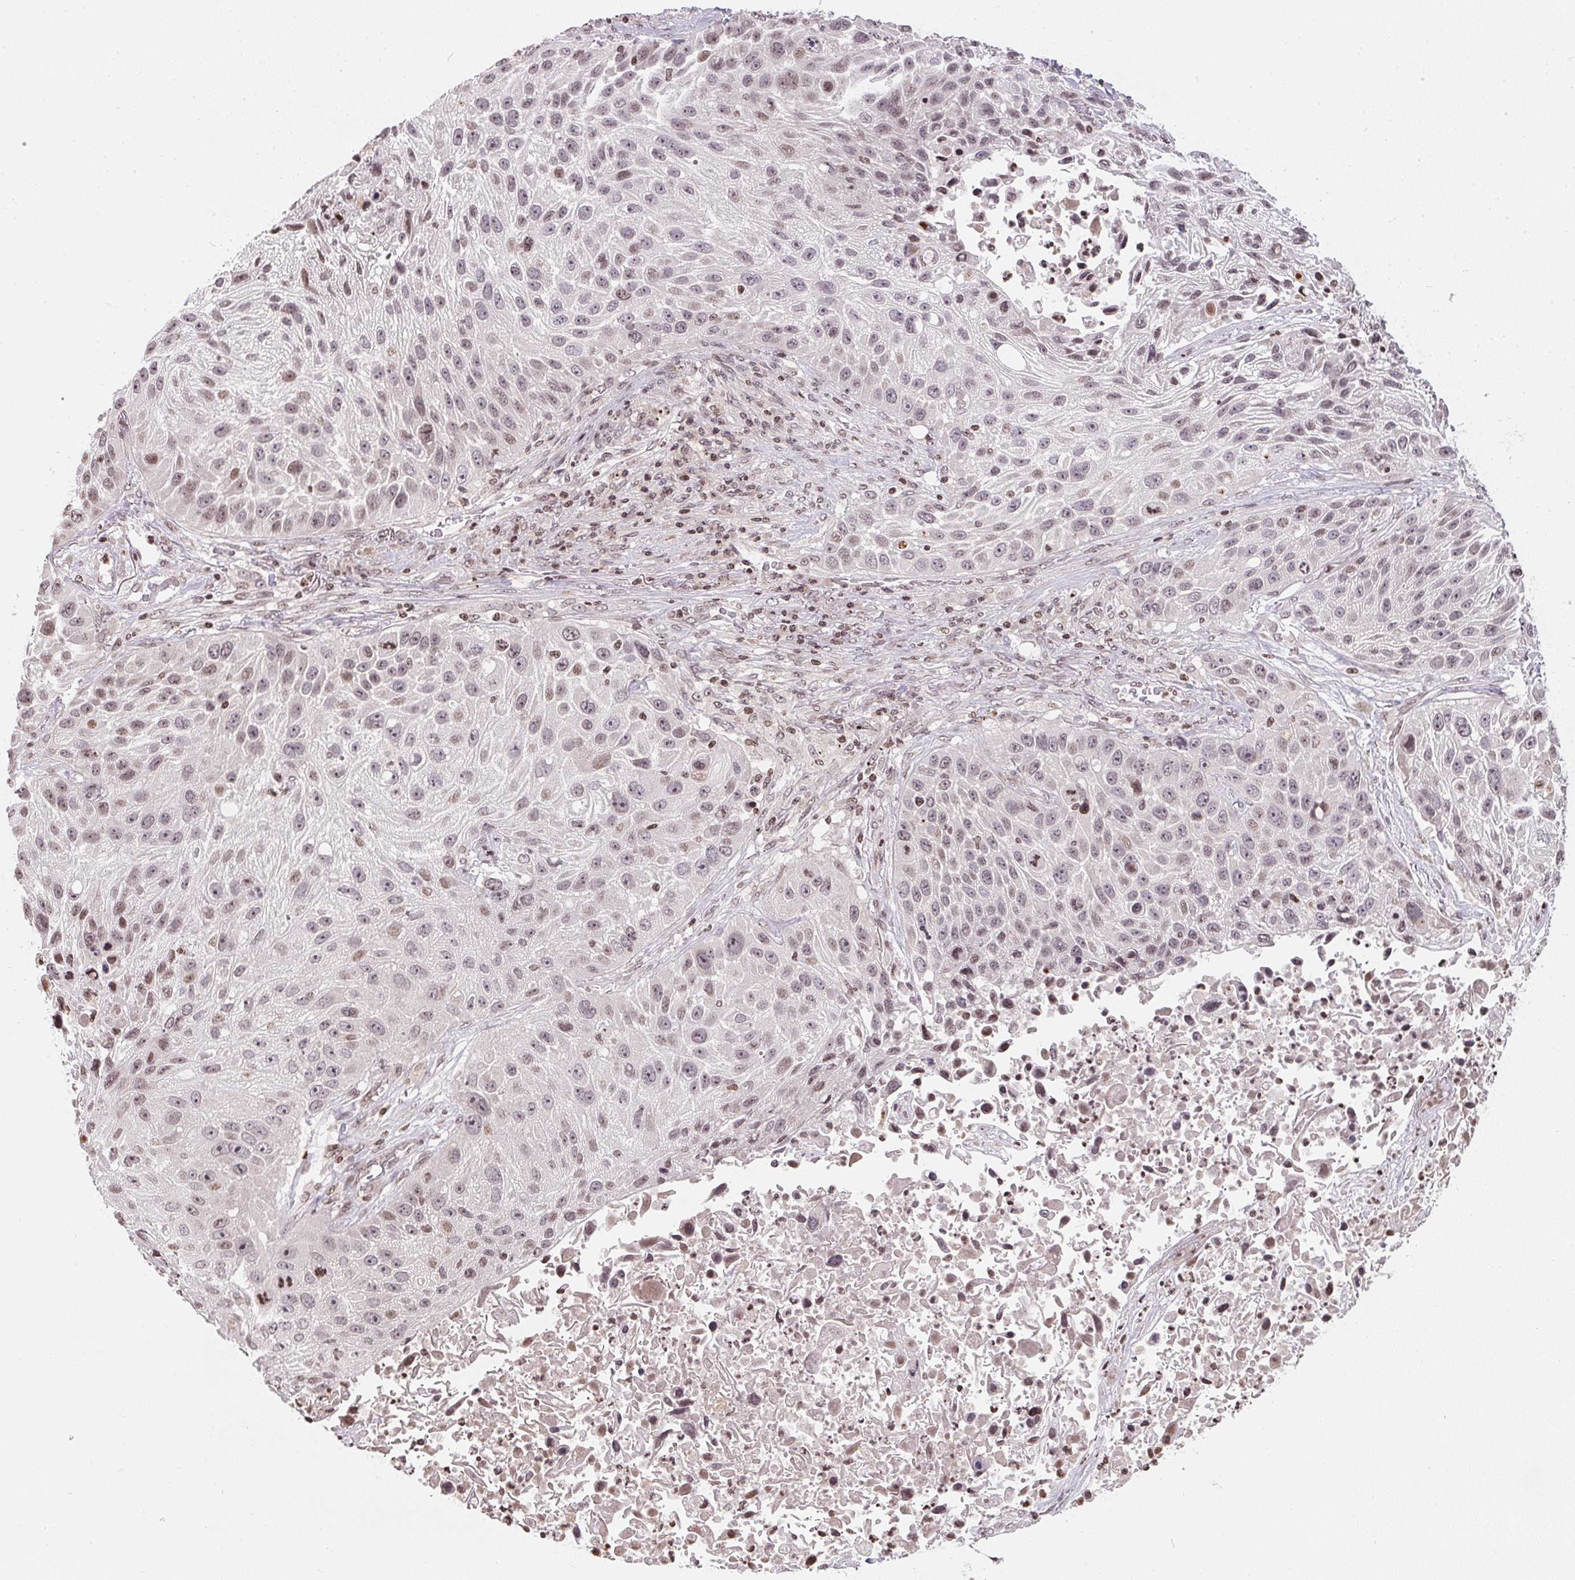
{"staining": {"intensity": "weak", "quantity": "25%-75%", "location": "nuclear"}, "tissue": "lung cancer", "cell_type": "Tumor cells", "image_type": "cancer", "snomed": [{"axis": "morphology", "description": "Normal morphology"}, {"axis": "morphology", "description": "Squamous cell carcinoma, NOS"}, {"axis": "topography", "description": "Lymph node"}, {"axis": "topography", "description": "Lung"}], "caption": "Lung squamous cell carcinoma was stained to show a protein in brown. There is low levels of weak nuclear expression in about 25%-75% of tumor cells.", "gene": "RNF181", "patient": {"sex": "male", "age": 67}}